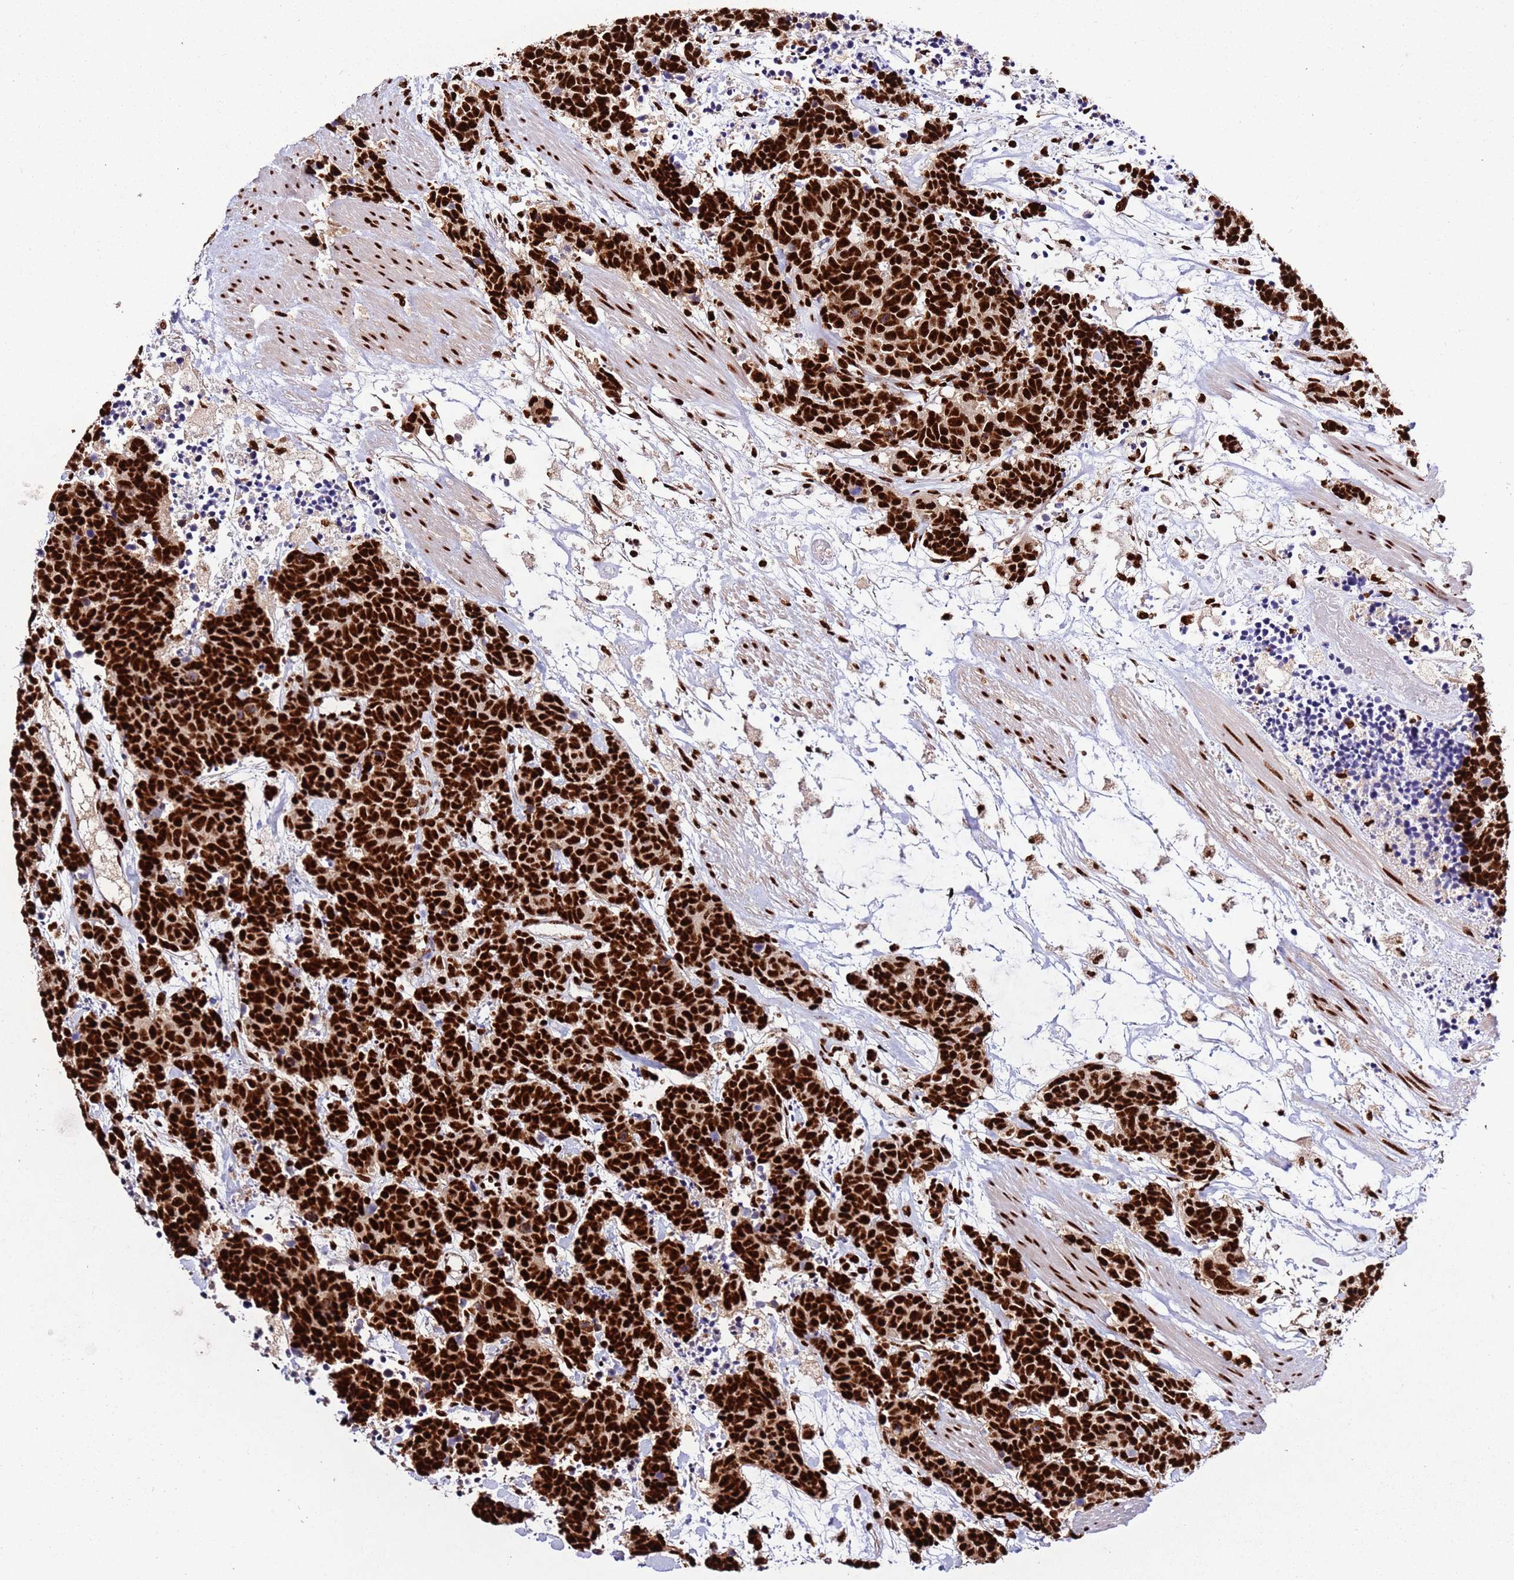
{"staining": {"intensity": "strong", "quantity": ">75%", "location": "nuclear"}, "tissue": "carcinoid", "cell_type": "Tumor cells", "image_type": "cancer", "snomed": [{"axis": "morphology", "description": "Carcinoma, NOS"}, {"axis": "morphology", "description": "Carcinoid, malignant, NOS"}, {"axis": "topography", "description": "Prostate"}], "caption": "Immunohistochemical staining of human carcinoid (malignant) shows strong nuclear protein staining in approximately >75% of tumor cells. (brown staining indicates protein expression, while blue staining denotes nuclei).", "gene": "C6orf226", "patient": {"sex": "male", "age": 57}}